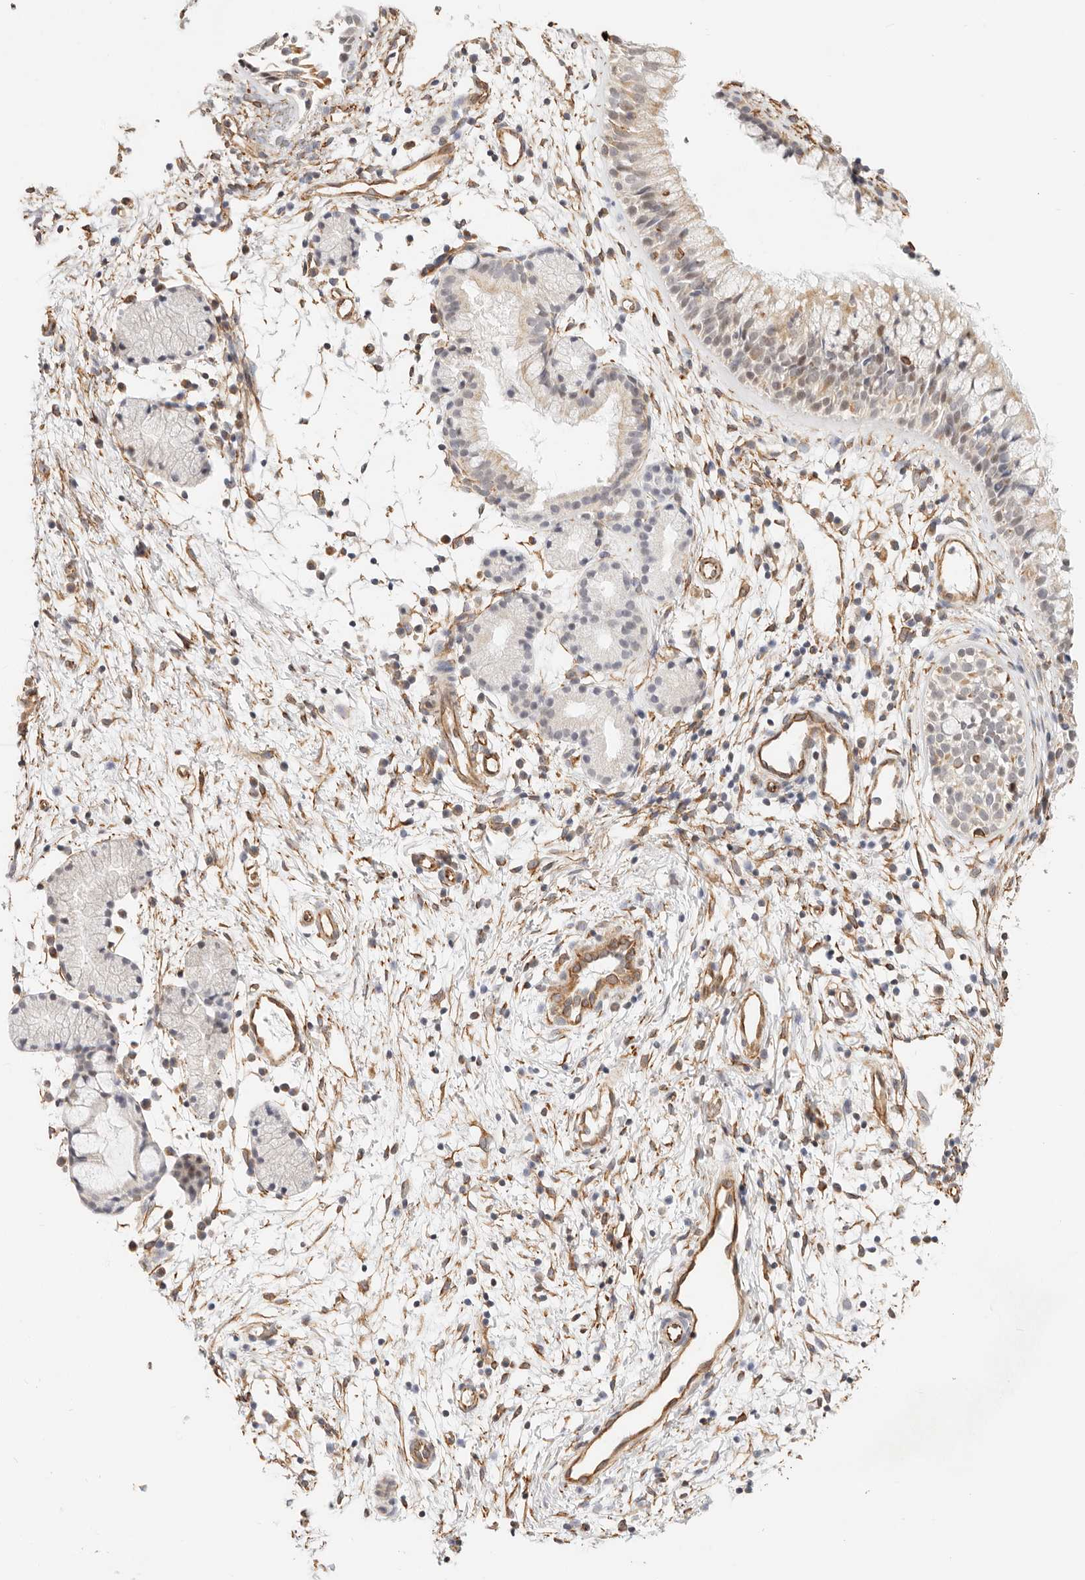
{"staining": {"intensity": "moderate", "quantity": "<25%", "location": "cytoplasmic/membranous,nuclear"}, "tissue": "nasopharynx", "cell_type": "Respiratory epithelial cells", "image_type": "normal", "snomed": [{"axis": "morphology", "description": "Normal tissue, NOS"}, {"axis": "topography", "description": "Nasopharynx"}], "caption": "Brown immunohistochemical staining in unremarkable human nasopharynx exhibits moderate cytoplasmic/membranous,nuclear expression in about <25% of respiratory epithelial cells.", "gene": "ZC3H11A", "patient": {"sex": "male", "age": 21}}